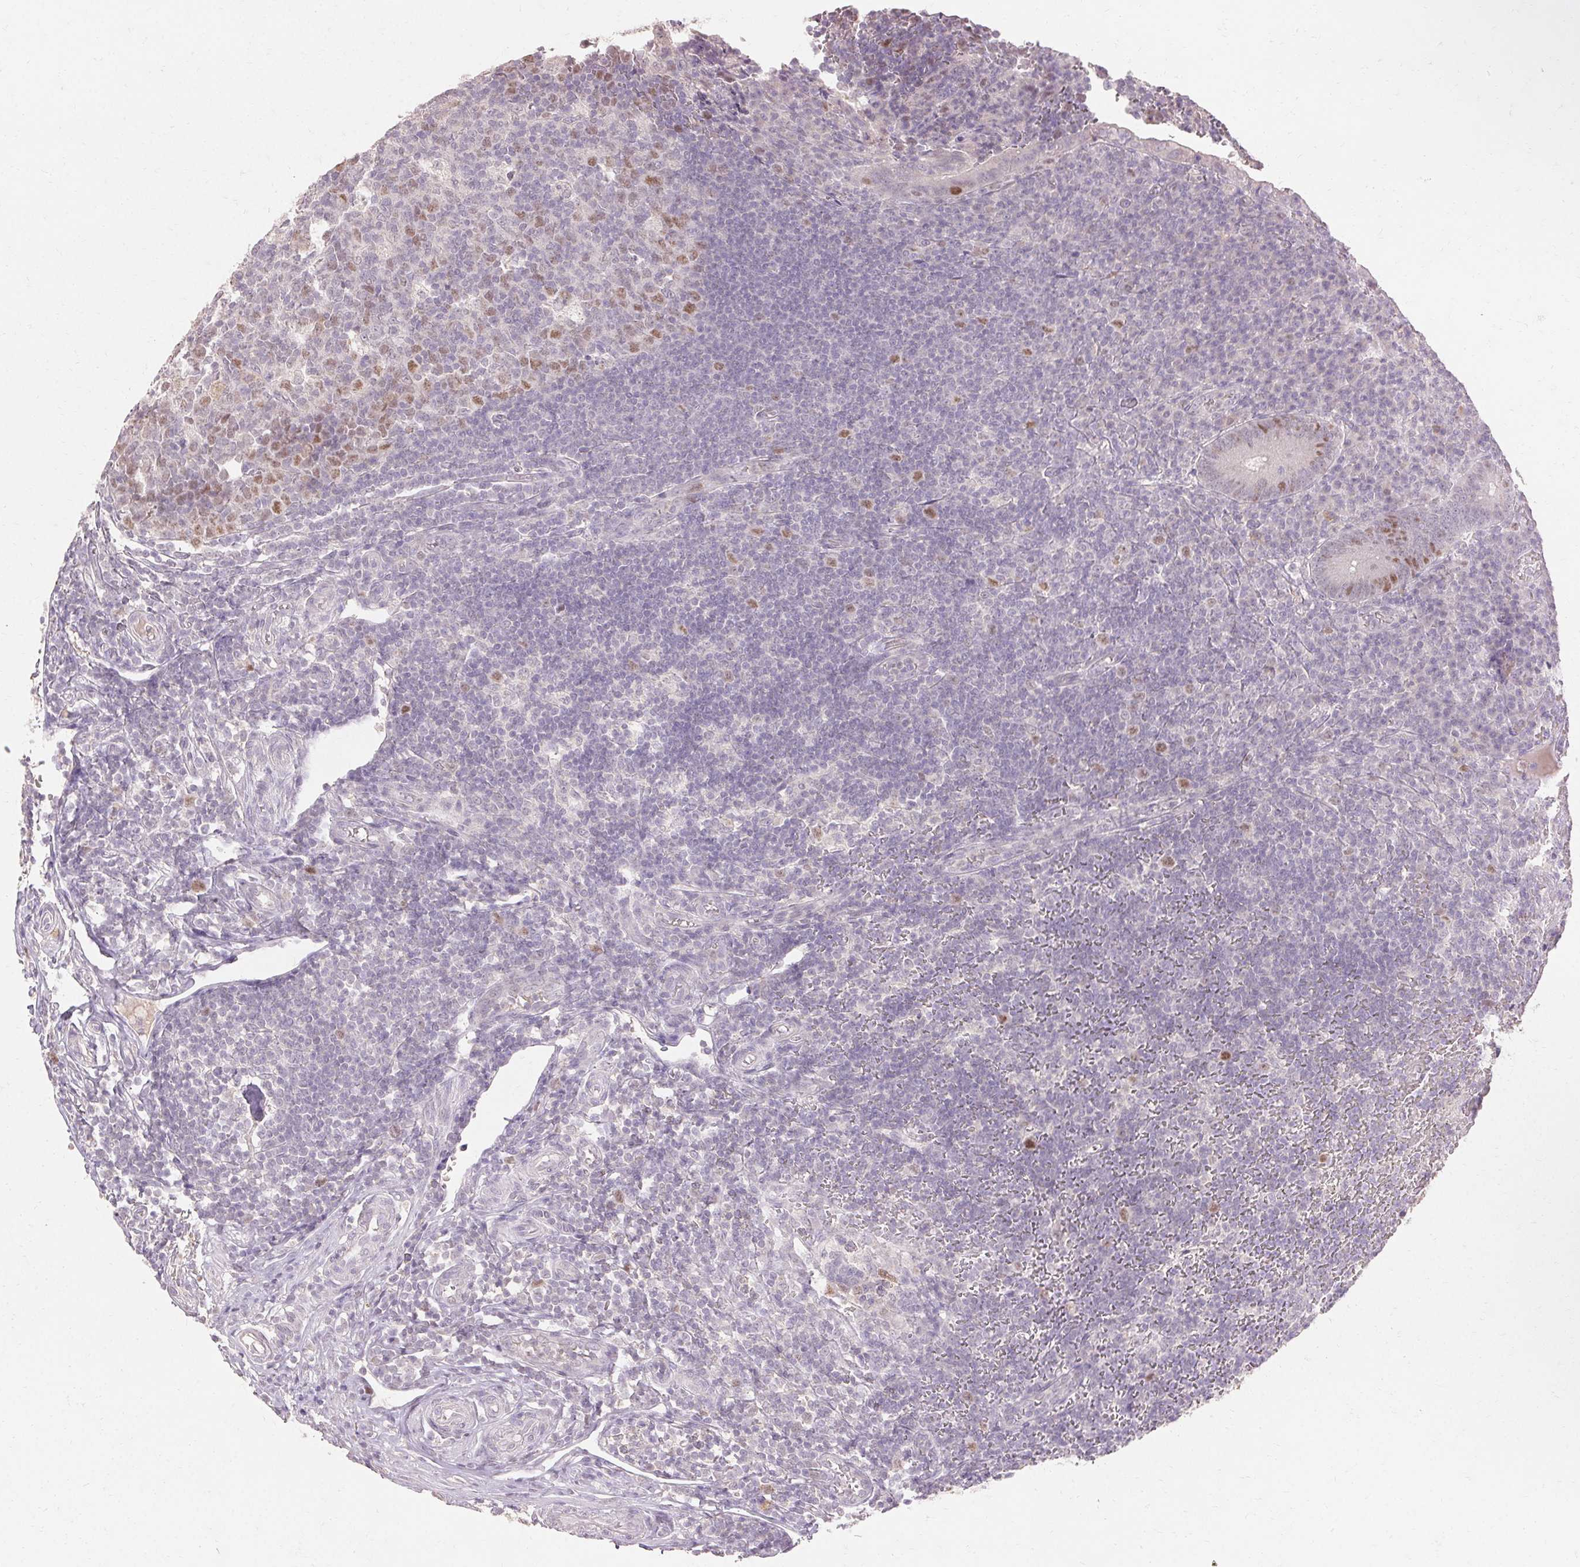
{"staining": {"intensity": "weak", "quantity": "<25%", "location": "nuclear"}, "tissue": "appendix", "cell_type": "Glandular cells", "image_type": "normal", "snomed": [{"axis": "morphology", "description": "Normal tissue, NOS"}, {"axis": "topography", "description": "Appendix"}], "caption": "Glandular cells are negative for brown protein staining in unremarkable appendix. (Stains: DAB (3,3'-diaminobenzidine) IHC with hematoxylin counter stain, Microscopy: brightfield microscopy at high magnification).", "gene": "SKP2", "patient": {"sex": "male", "age": 18}}